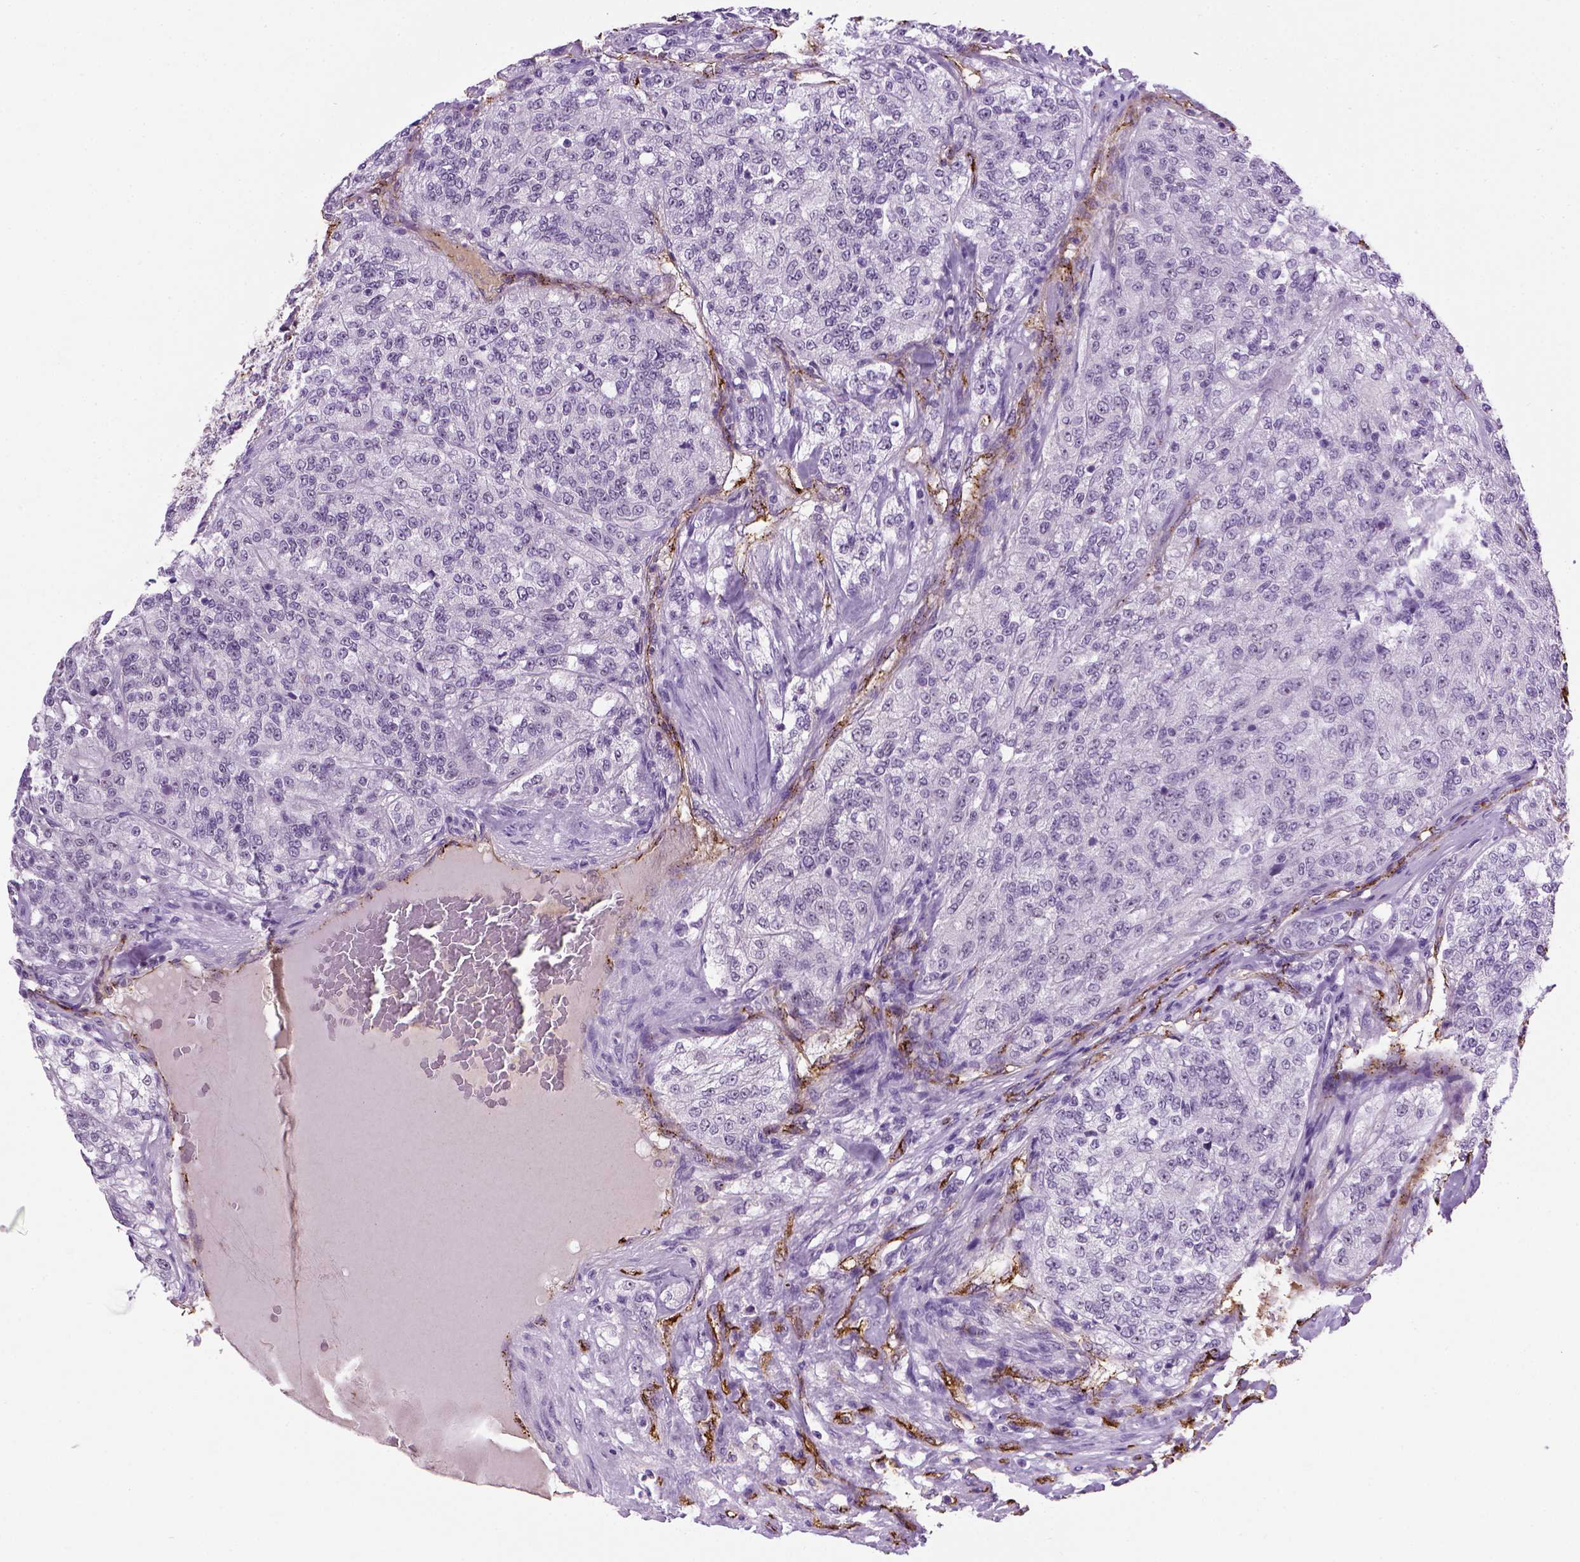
{"staining": {"intensity": "negative", "quantity": "none", "location": "none"}, "tissue": "renal cancer", "cell_type": "Tumor cells", "image_type": "cancer", "snomed": [{"axis": "morphology", "description": "Adenocarcinoma, NOS"}, {"axis": "topography", "description": "Kidney"}], "caption": "Immunohistochemistry of human renal cancer shows no expression in tumor cells.", "gene": "VWF", "patient": {"sex": "female", "age": 63}}